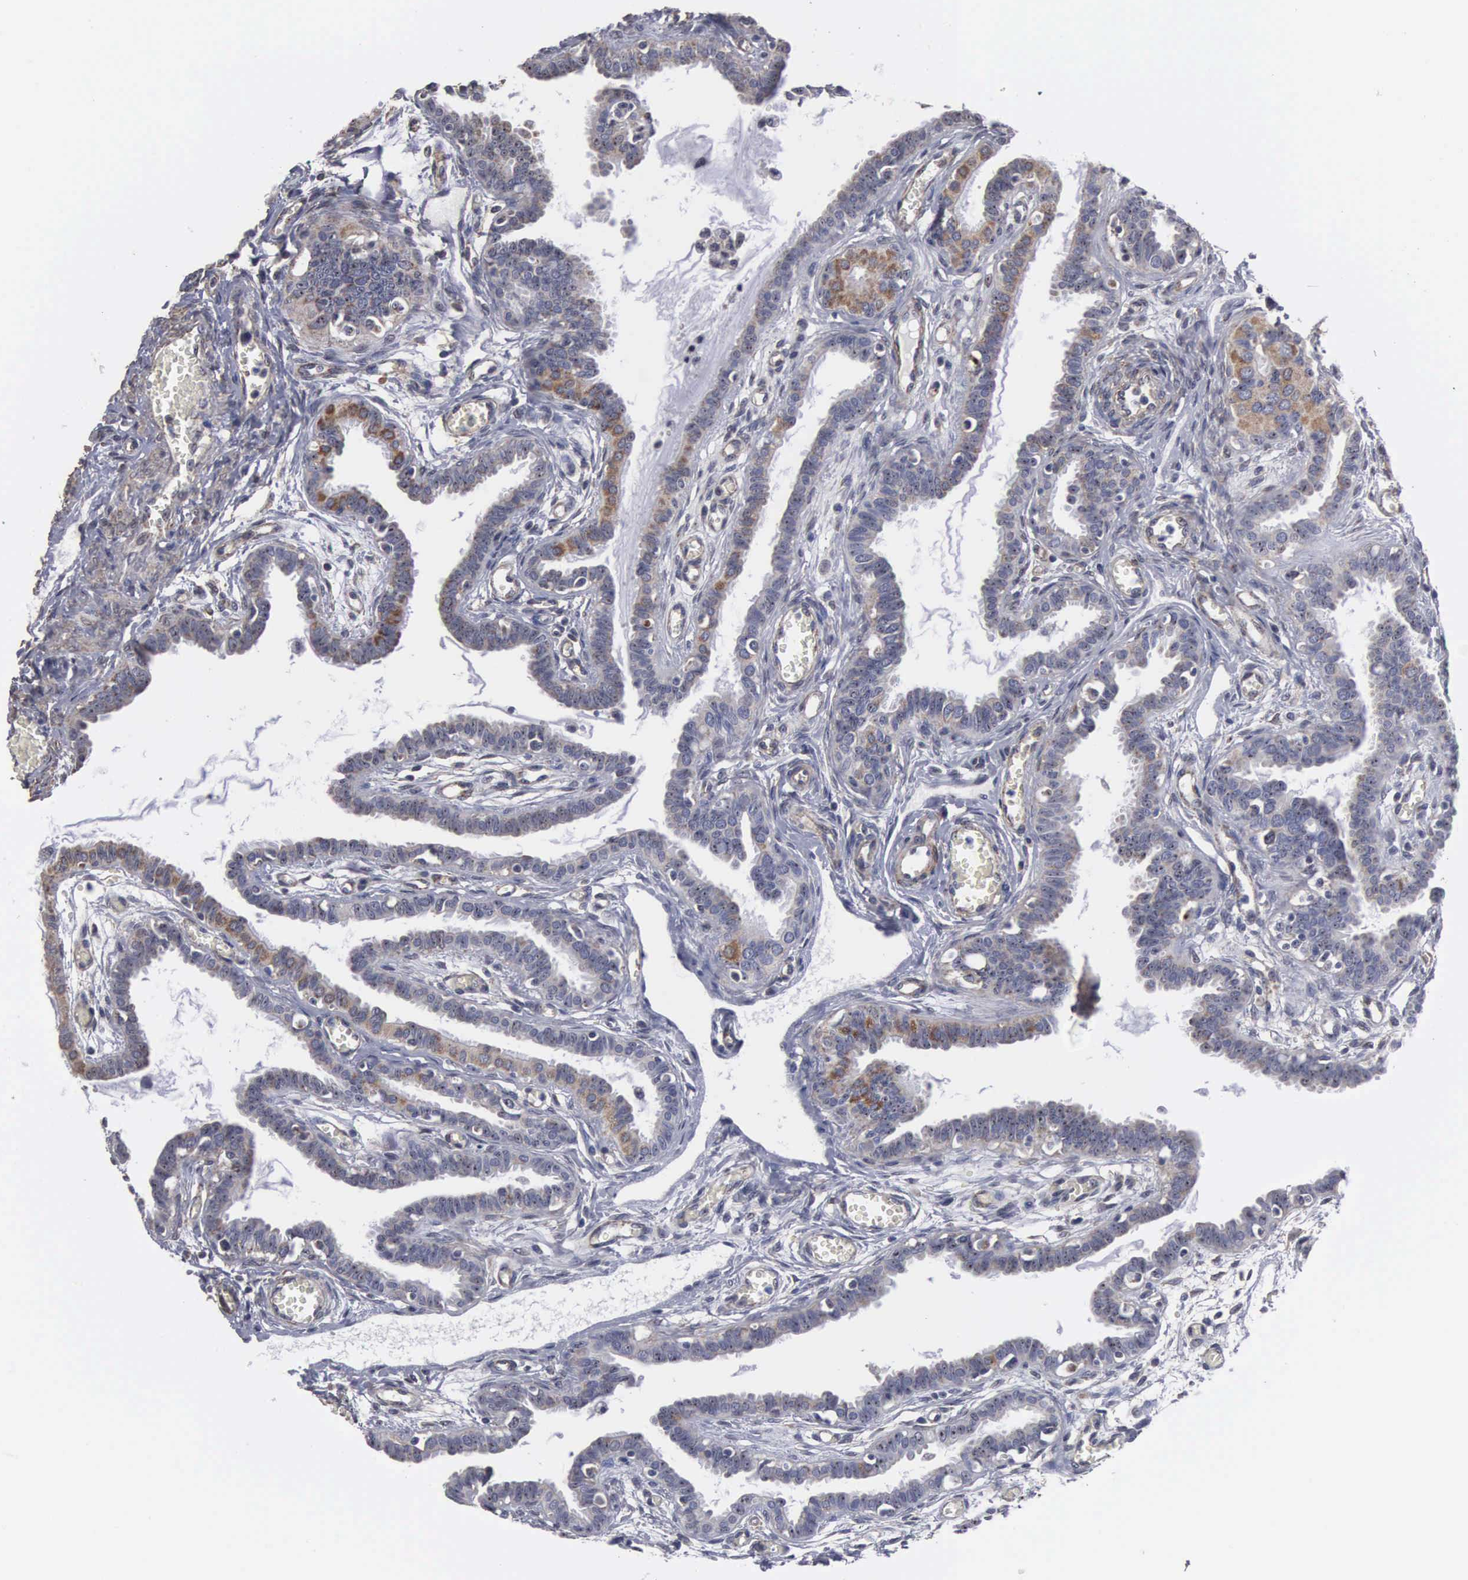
{"staining": {"intensity": "weak", "quantity": "<25%", "location": "cytoplasmic/membranous,nuclear"}, "tissue": "fallopian tube", "cell_type": "Glandular cells", "image_type": "normal", "snomed": [{"axis": "morphology", "description": "Normal tissue, NOS"}, {"axis": "topography", "description": "Fallopian tube"}], "caption": "A photomicrograph of fallopian tube stained for a protein exhibits no brown staining in glandular cells. (DAB (3,3'-diaminobenzidine) IHC, high magnification).", "gene": "NGDN", "patient": {"sex": "female", "age": 67}}